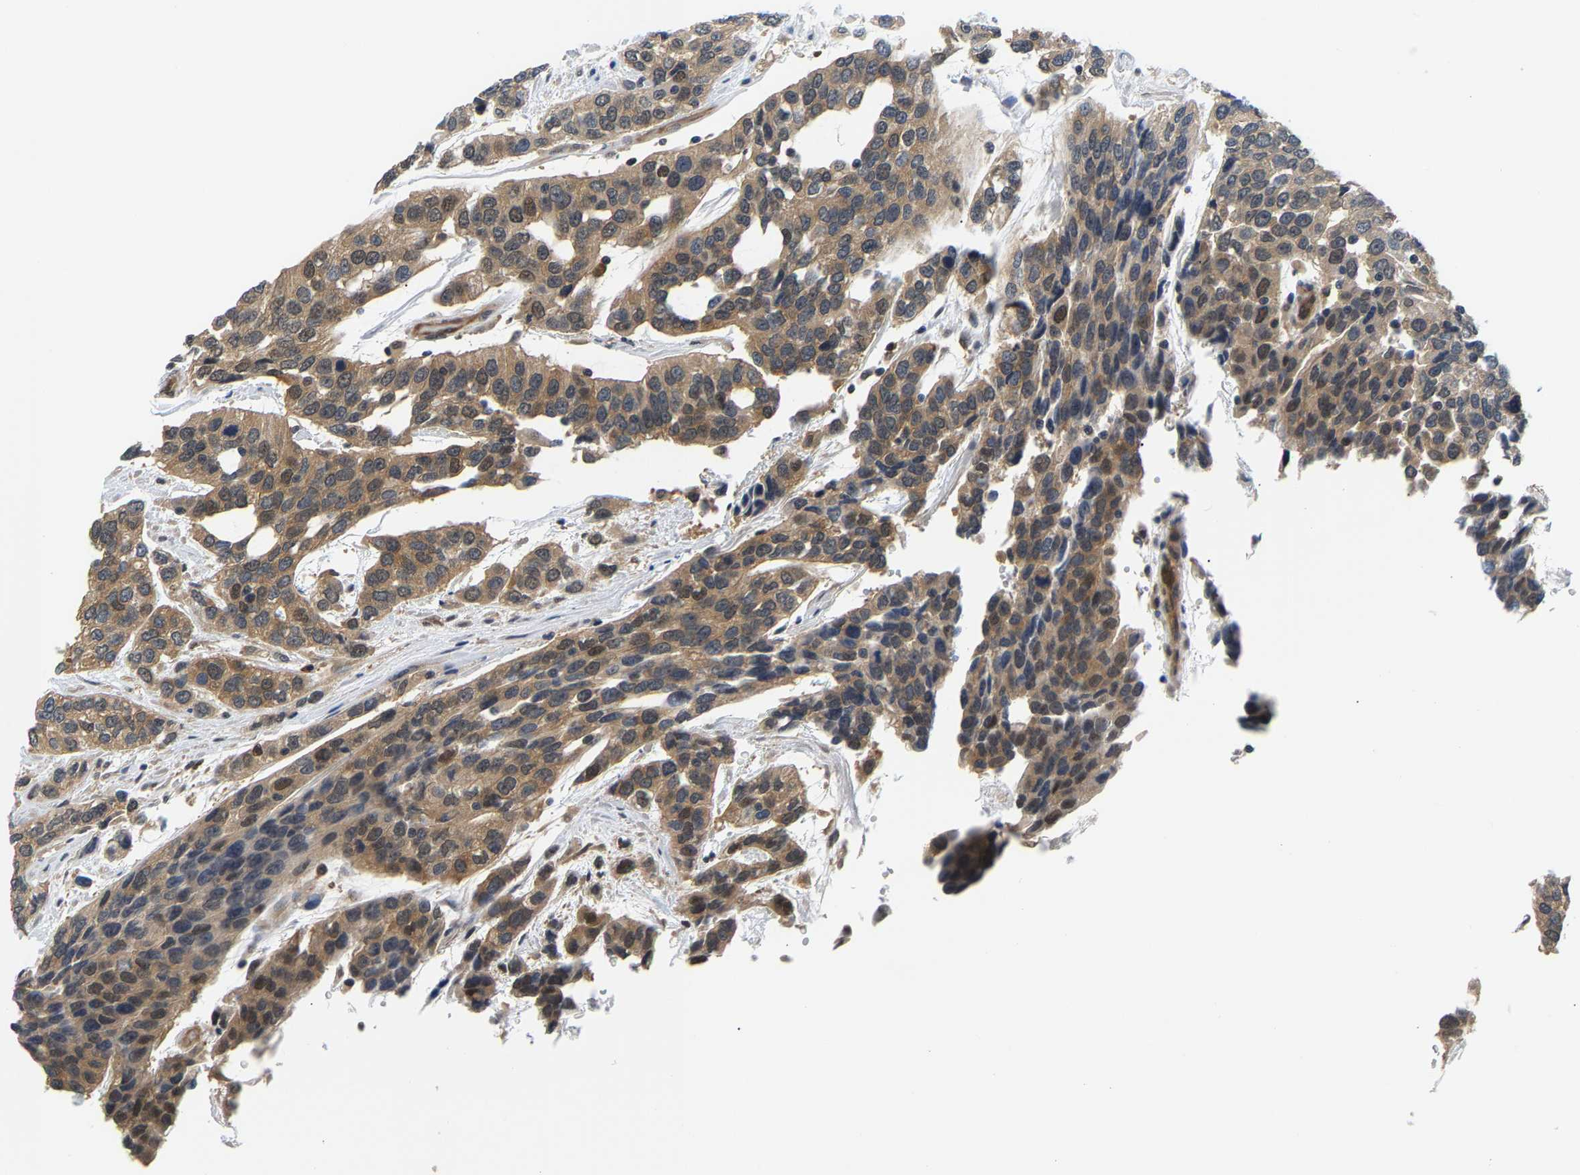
{"staining": {"intensity": "moderate", "quantity": ">75%", "location": "cytoplasmic/membranous"}, "tissue": "urothelial cancer", "cell_type": "Tumor cells", "image_type": "cancer", "snomed": [{"axis": "morphology", "description": "Urothelial carcinoma, High grade"}, {"axis": "topography", "description": "Urinary bladder"}], "caption": "Urothelial carcinoma (high-grade) stained for a protein exhibits moderate cytoplasmic/membranous positivity in tumor cells.", "gene": "ARHGEF12", "patient": {"sex": "female", "age": 80}}